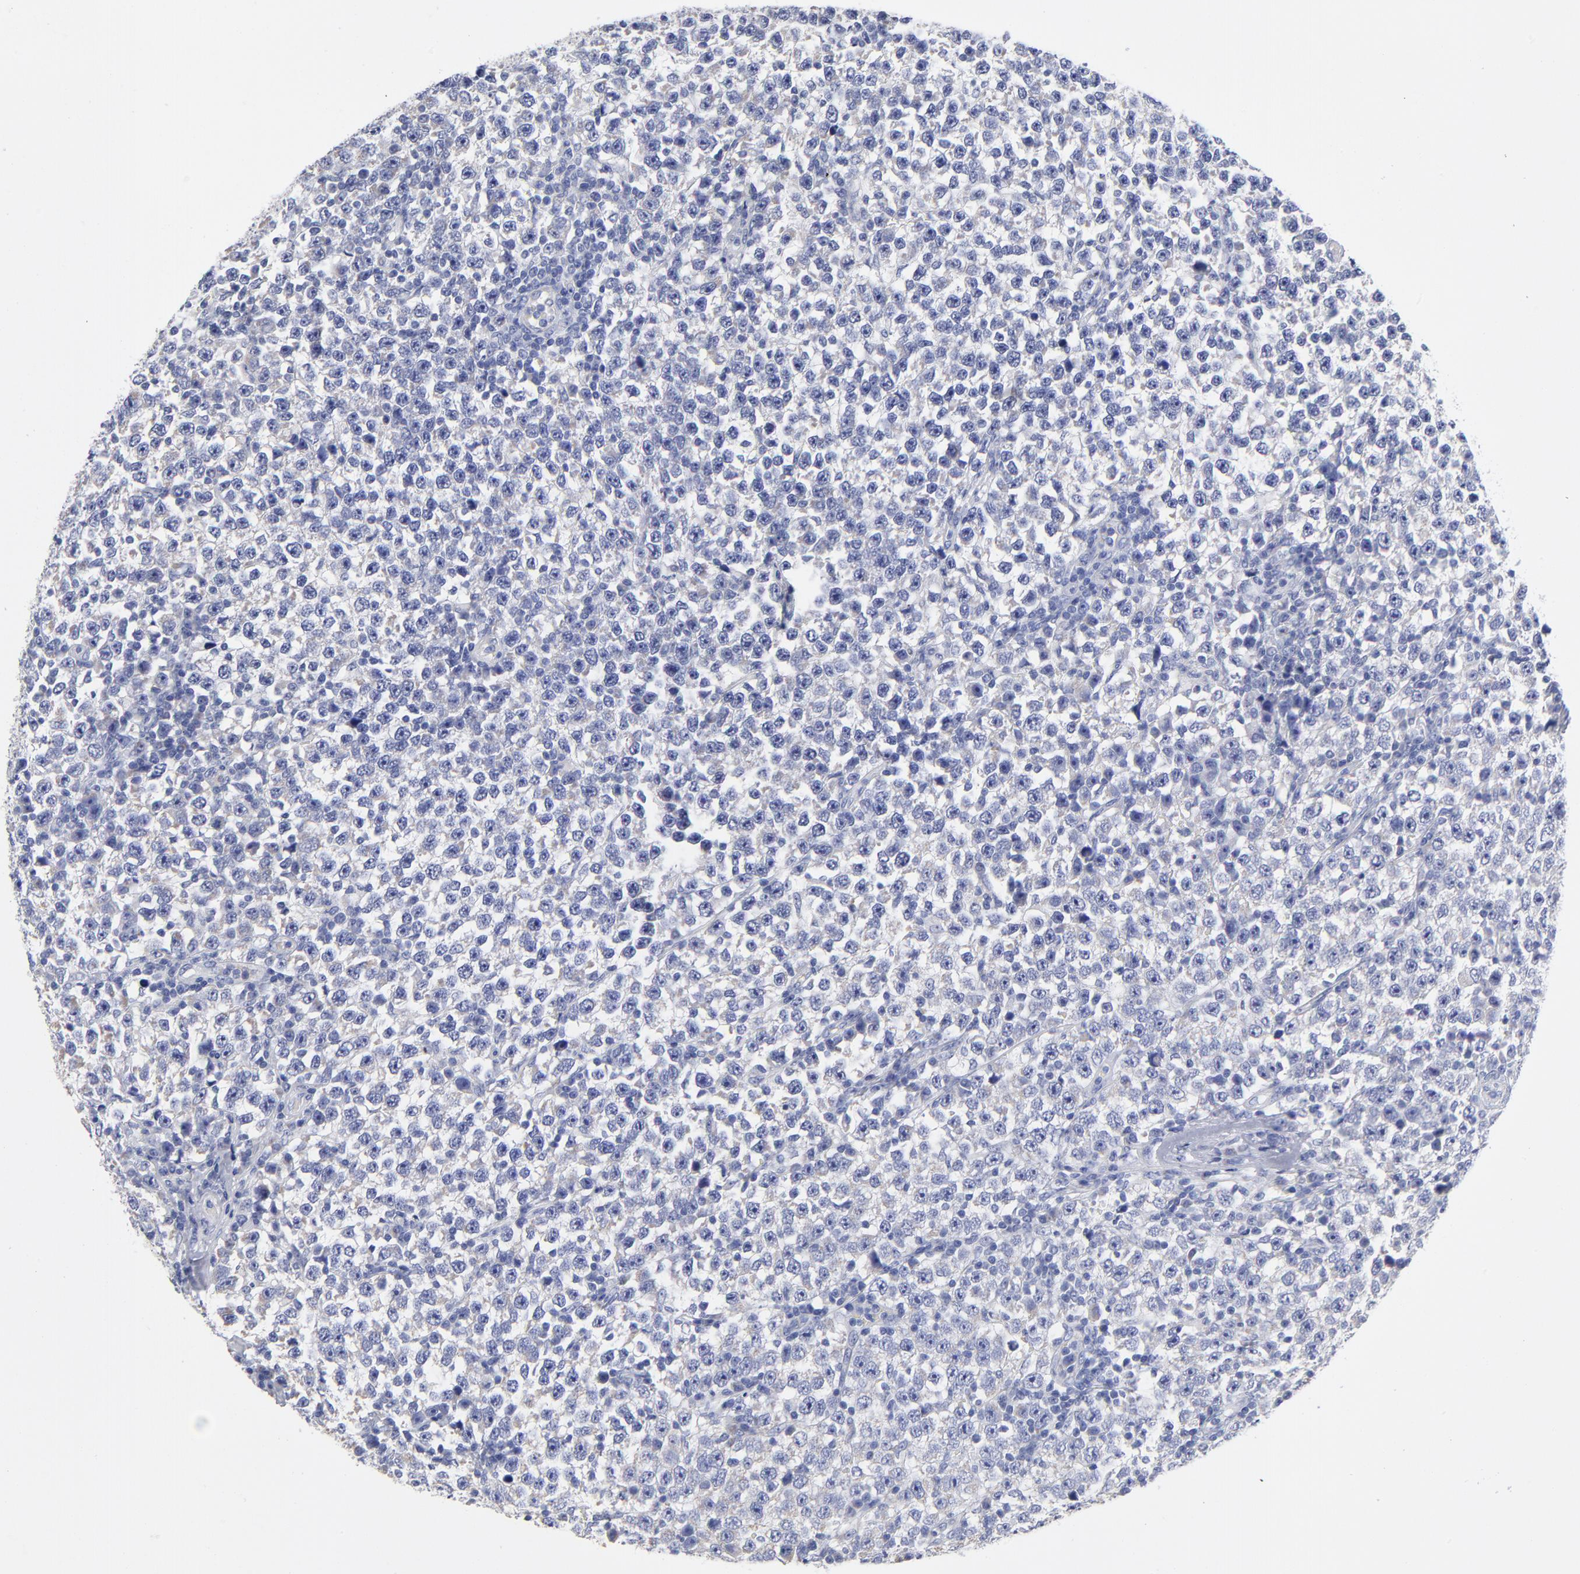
{"staining": {"intensity": "negative", "quantity": "none", "location": "none"}, "tissue": "testis cancer", "cell_type": "Tumor cells", "image_type": "cancer", "snomed": [{"axis": "morphology", "description": "Seminoma, NOS"}, {"axis": "topography", "description": "Testis"}], "caption": "The photomicrograph reveals no staining of tumor cells in seminoma (testis).", "gene": "PTP4A1", "patient": {"sex": "male", "age": 43}}